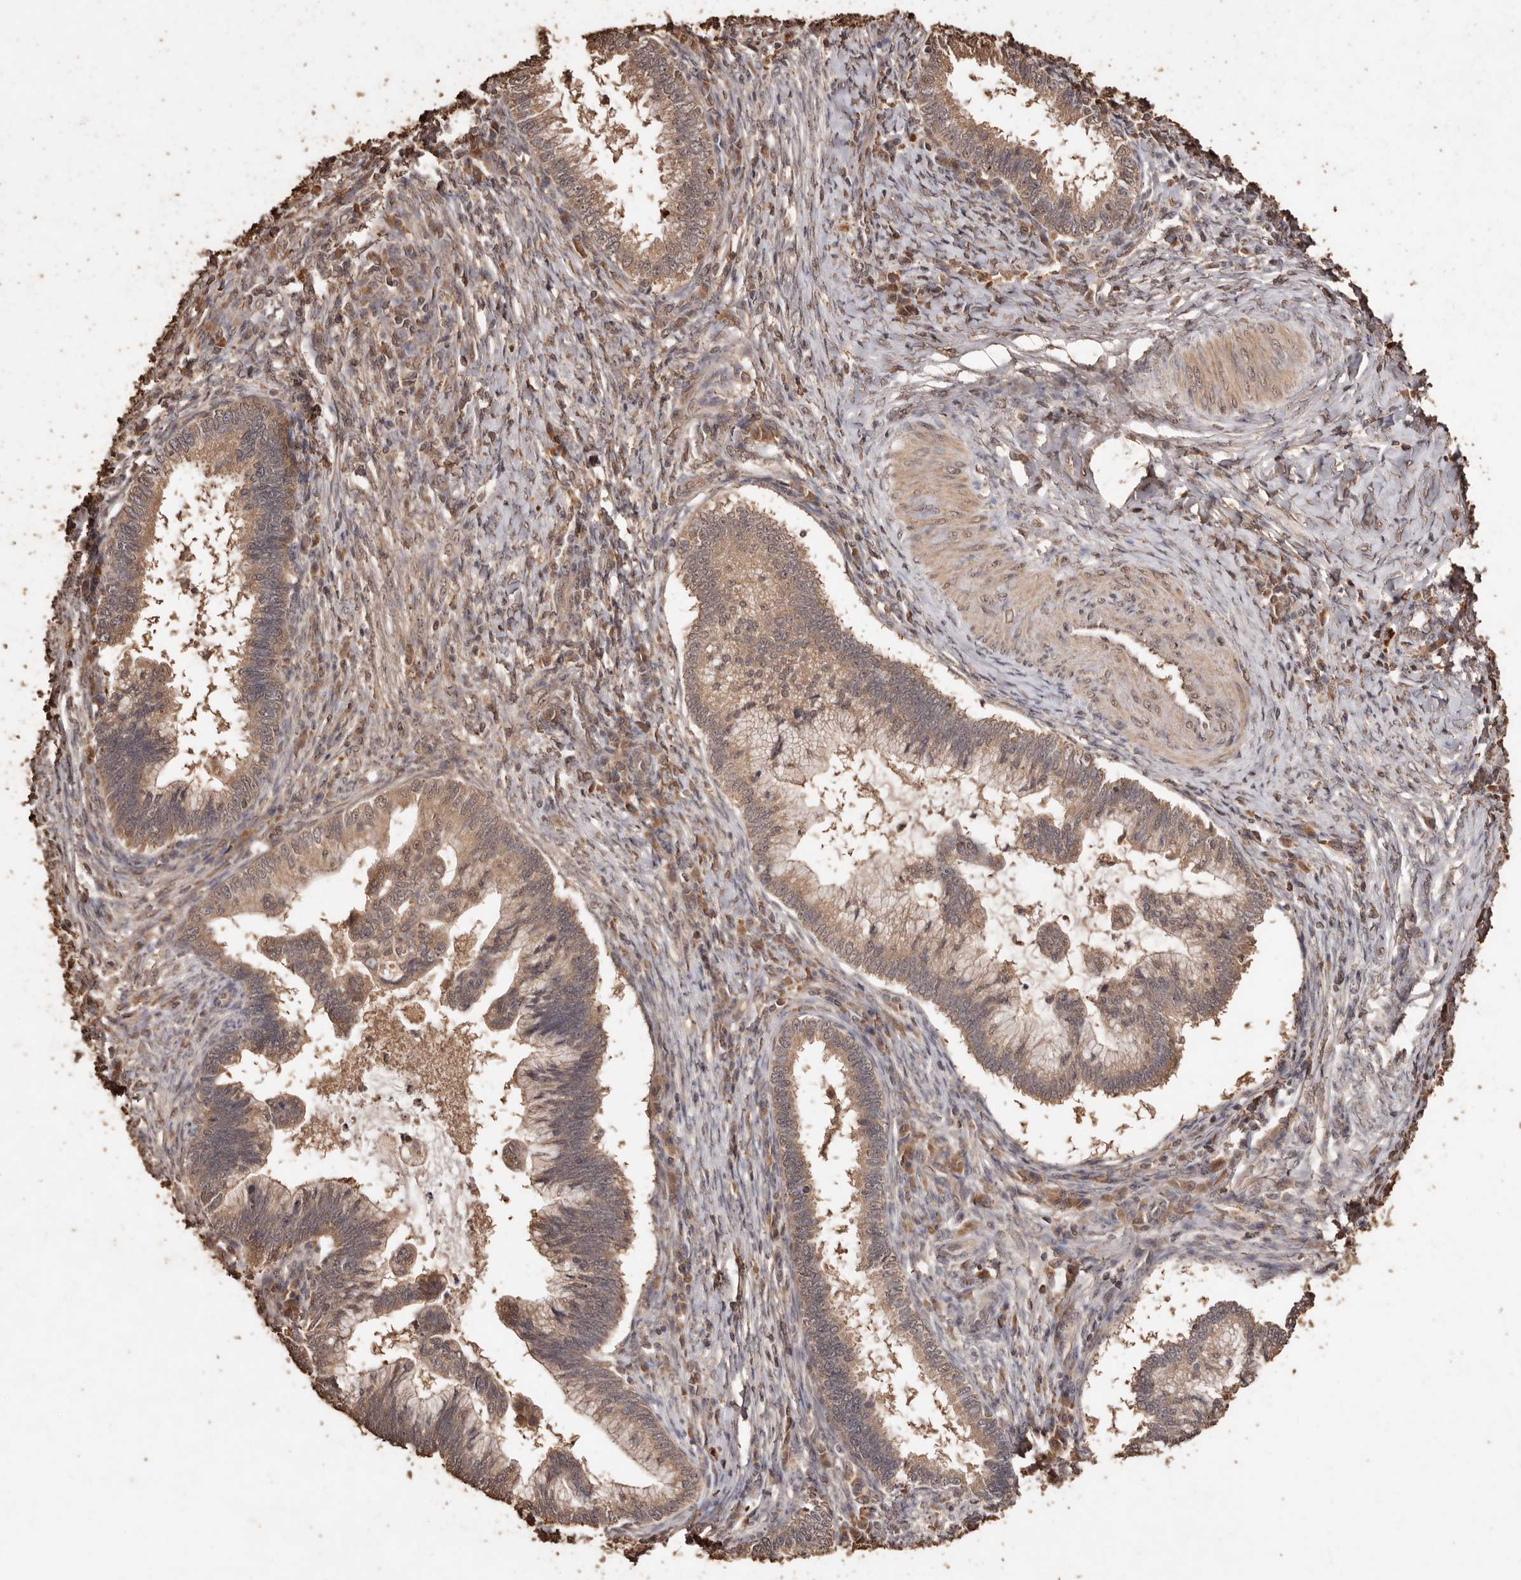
{"staining": {"intensity": "moderate", "quantity": ">75%", "location": "cytoplasmic/membranous,nuclear"}, "tissue": "cervical cancer", "cell_type": "Tumor cells", "image_type": "cancer", "snomed": [{"axis": "morphology", "description": "Adenocarcinoma, NOS"}, {"axis": "topography", "description": "Cervix"}], "caption": "An IHC micrograph of neoplastic tissue is shown. Protein staining in brown labels moderate cytoplasmic/membranous and nuclear positivity in cervical cancer (adenocarcinoma) within tumor cells.", "gene": "PKDCC", "patient": {"sex": "female", "age": 36}}